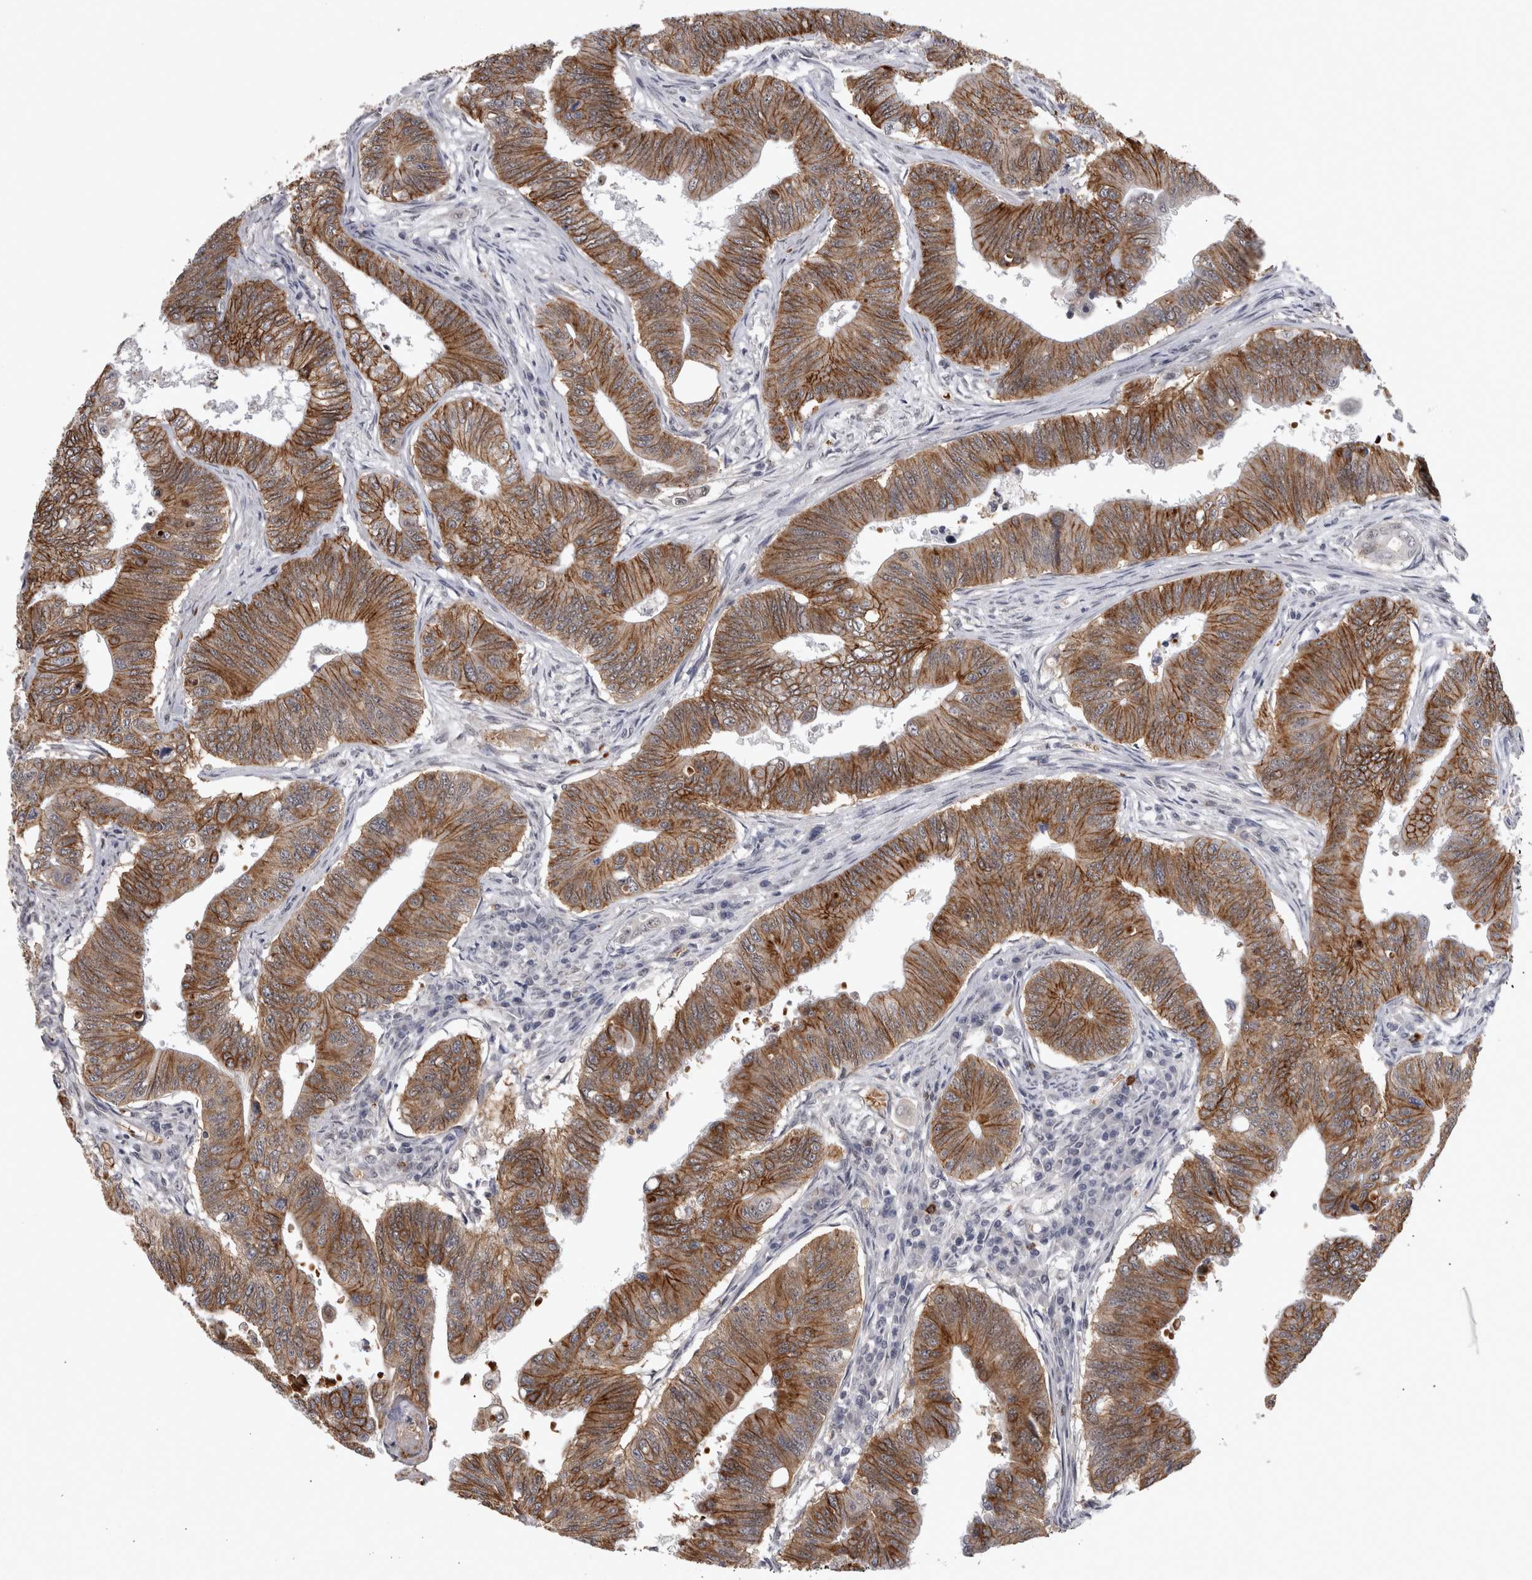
{"staining": {"intensity": "moderate", "quantity": ">75%", "location": "cytoplasmic/membranous"}, "tissue": "colorectal cancer", "cell_type": "Tumor cells", "image_type": "cancer", "snomed": [{"axis": "morphology", "description": "Adenoma, NOS"}, {"axis": "morphology", "description": "Adenocarcinoma, NOS"}, {"axis": "topography", "description": "Colon"}], "caption": "High-power microscopy captured an immunohistochemistry (IHC) histopathology image of colorectal cancer (adenoma), revealing moderate cytoplasmic/membranous staining in about >75% of tumor cells.", "gene": "PEBP4", "patient": {"sex": "male", "age": 79}}